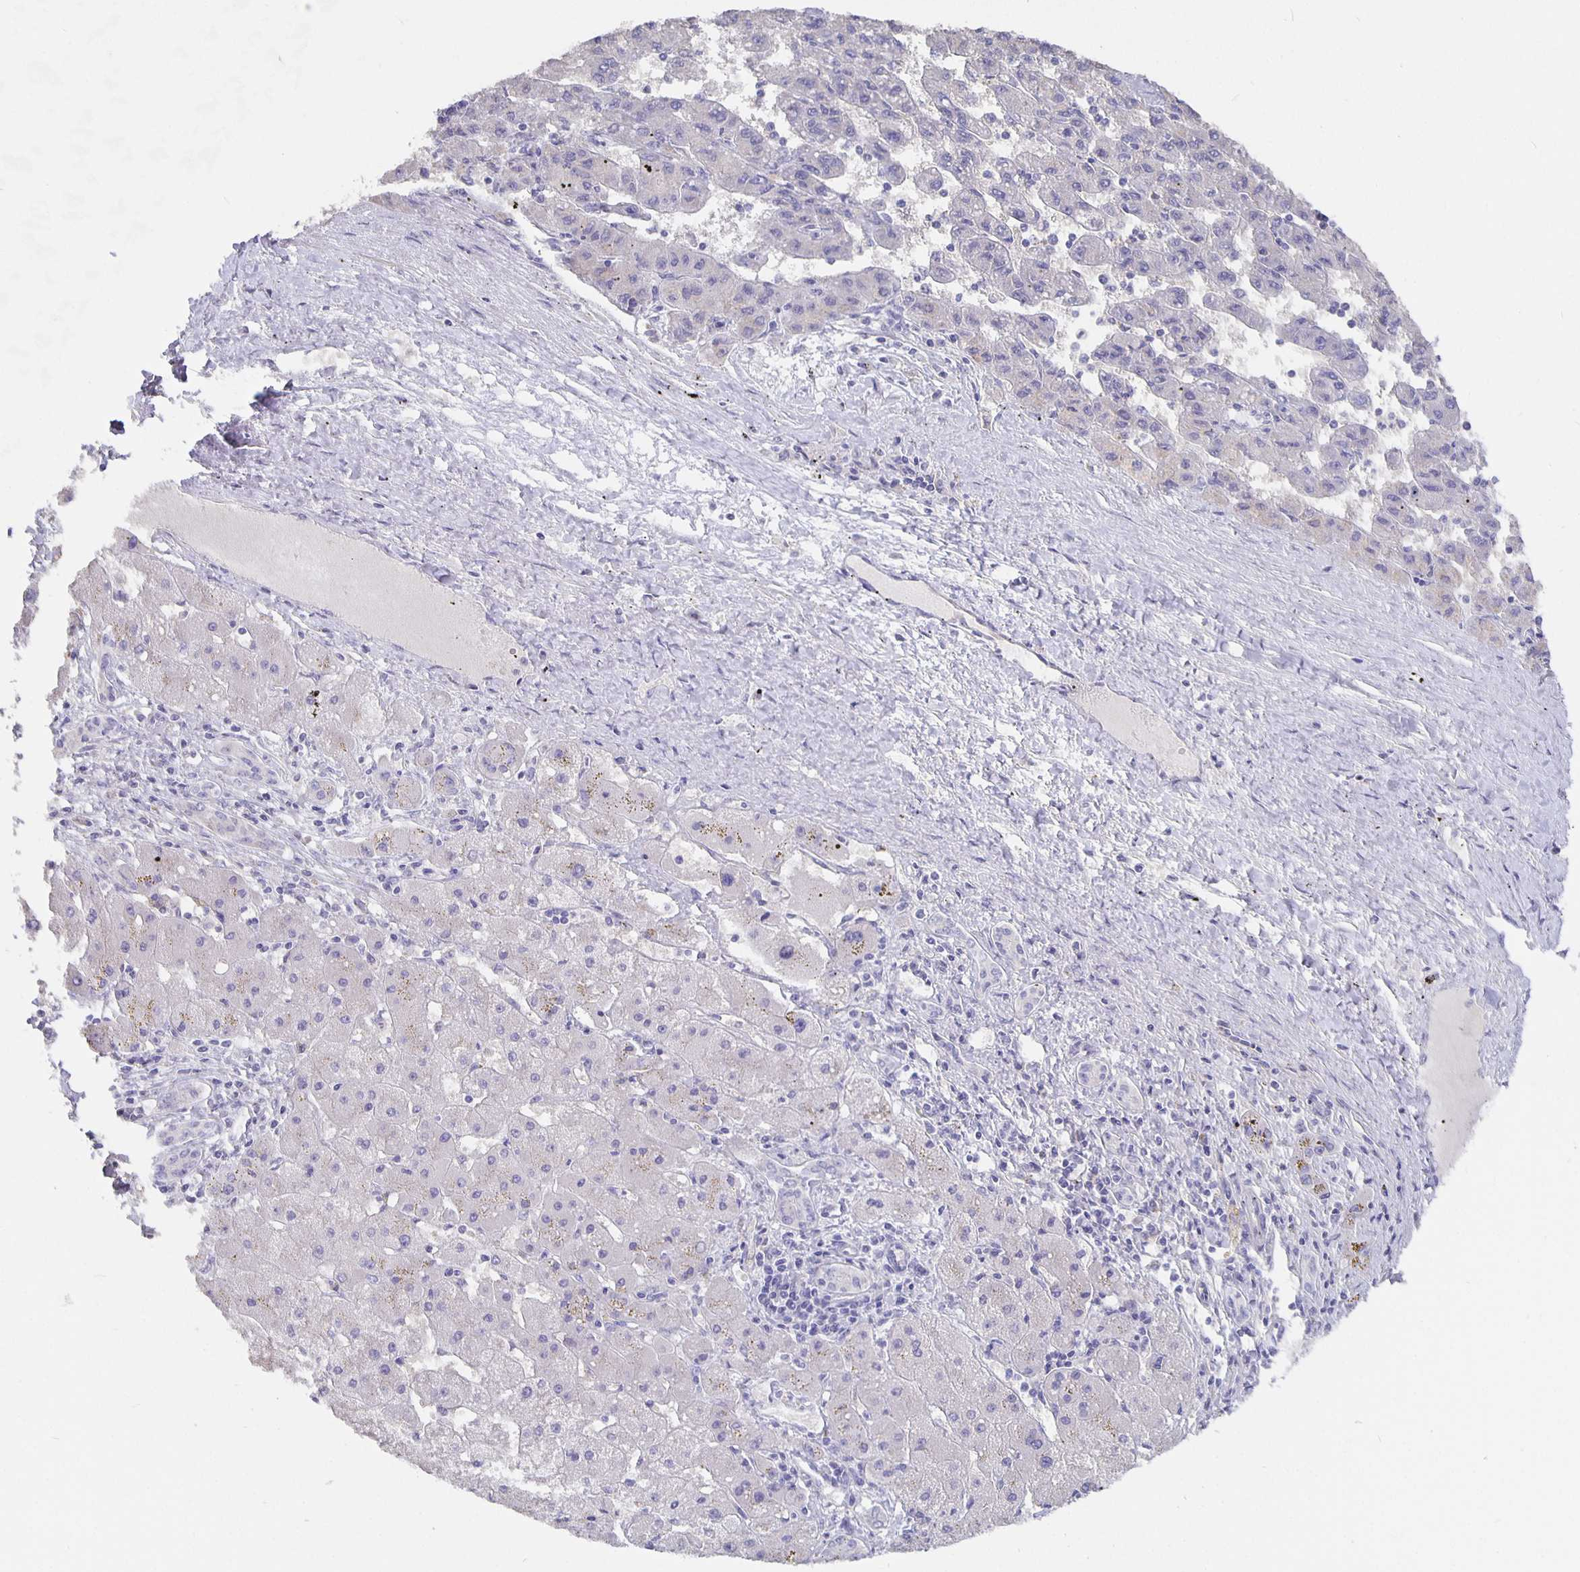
{"staining": {"intensity": "negative", "quantity": "none", "location": "none"}, "tissue": "liver cancer", "cell_type": "Tumor cells", "image_type": "cancer", "snomed": [{"axis": "morphology", "description": "Carcinoma, Hepatocellular, NOS"}, {"axis": "topography", "description": "Liver"}], "caption": "High magnification brightfield microscopy of liver cancer stained with DAB (brown) and counterstained with hematoxylin (blue): tumor cells show no significant expression.", "gene": "CFAP74", "patient": {"sex": "female", "age": 82}}